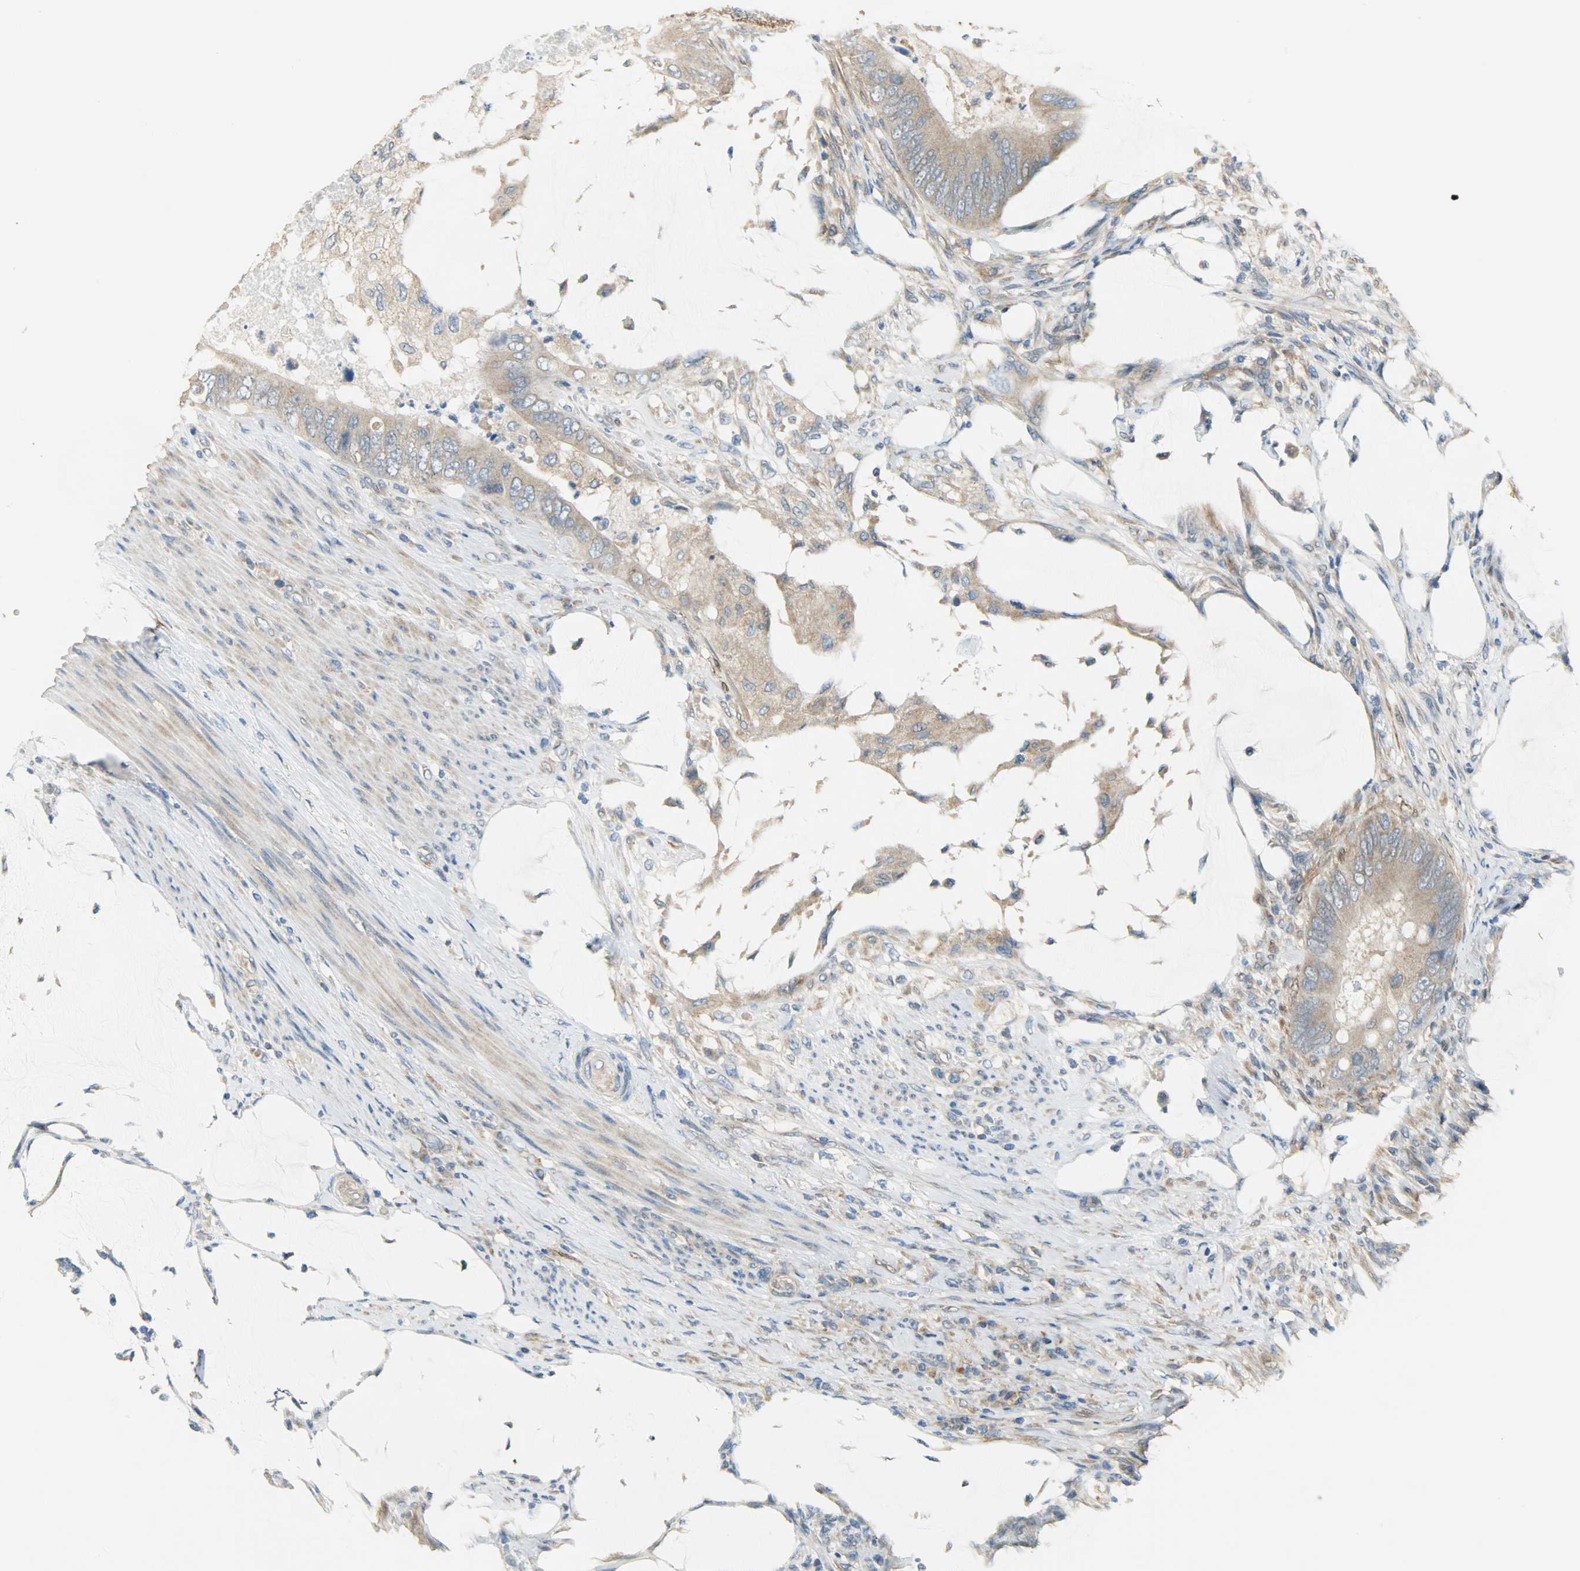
{"staining": {"intensity": "moderate", "quantity": ">75%", "location": "cytoplasmic/membranous"}, "tissue": "colorectal cancer", "cell_type": "Tumor cells", "image_type": "cancer", "snomed": [{"axis": "morphology", "description": "Adenocarcinoma, NOS"}, {"axis": "topography", "description": "Rectum"}], "caption": "A high-resolution histopathology image shows IHC staining of adenocarcinoma (colorectal), which displays moderate cytoplasmic/membranous expression in about >75% of tumor cells. Using DAB (brown) and hematoxylin (blue) stains, captured at high magnification using brightfield microscopy.", "gene": "C1orf198", "patient": {"sex": "female", "age": 77}}